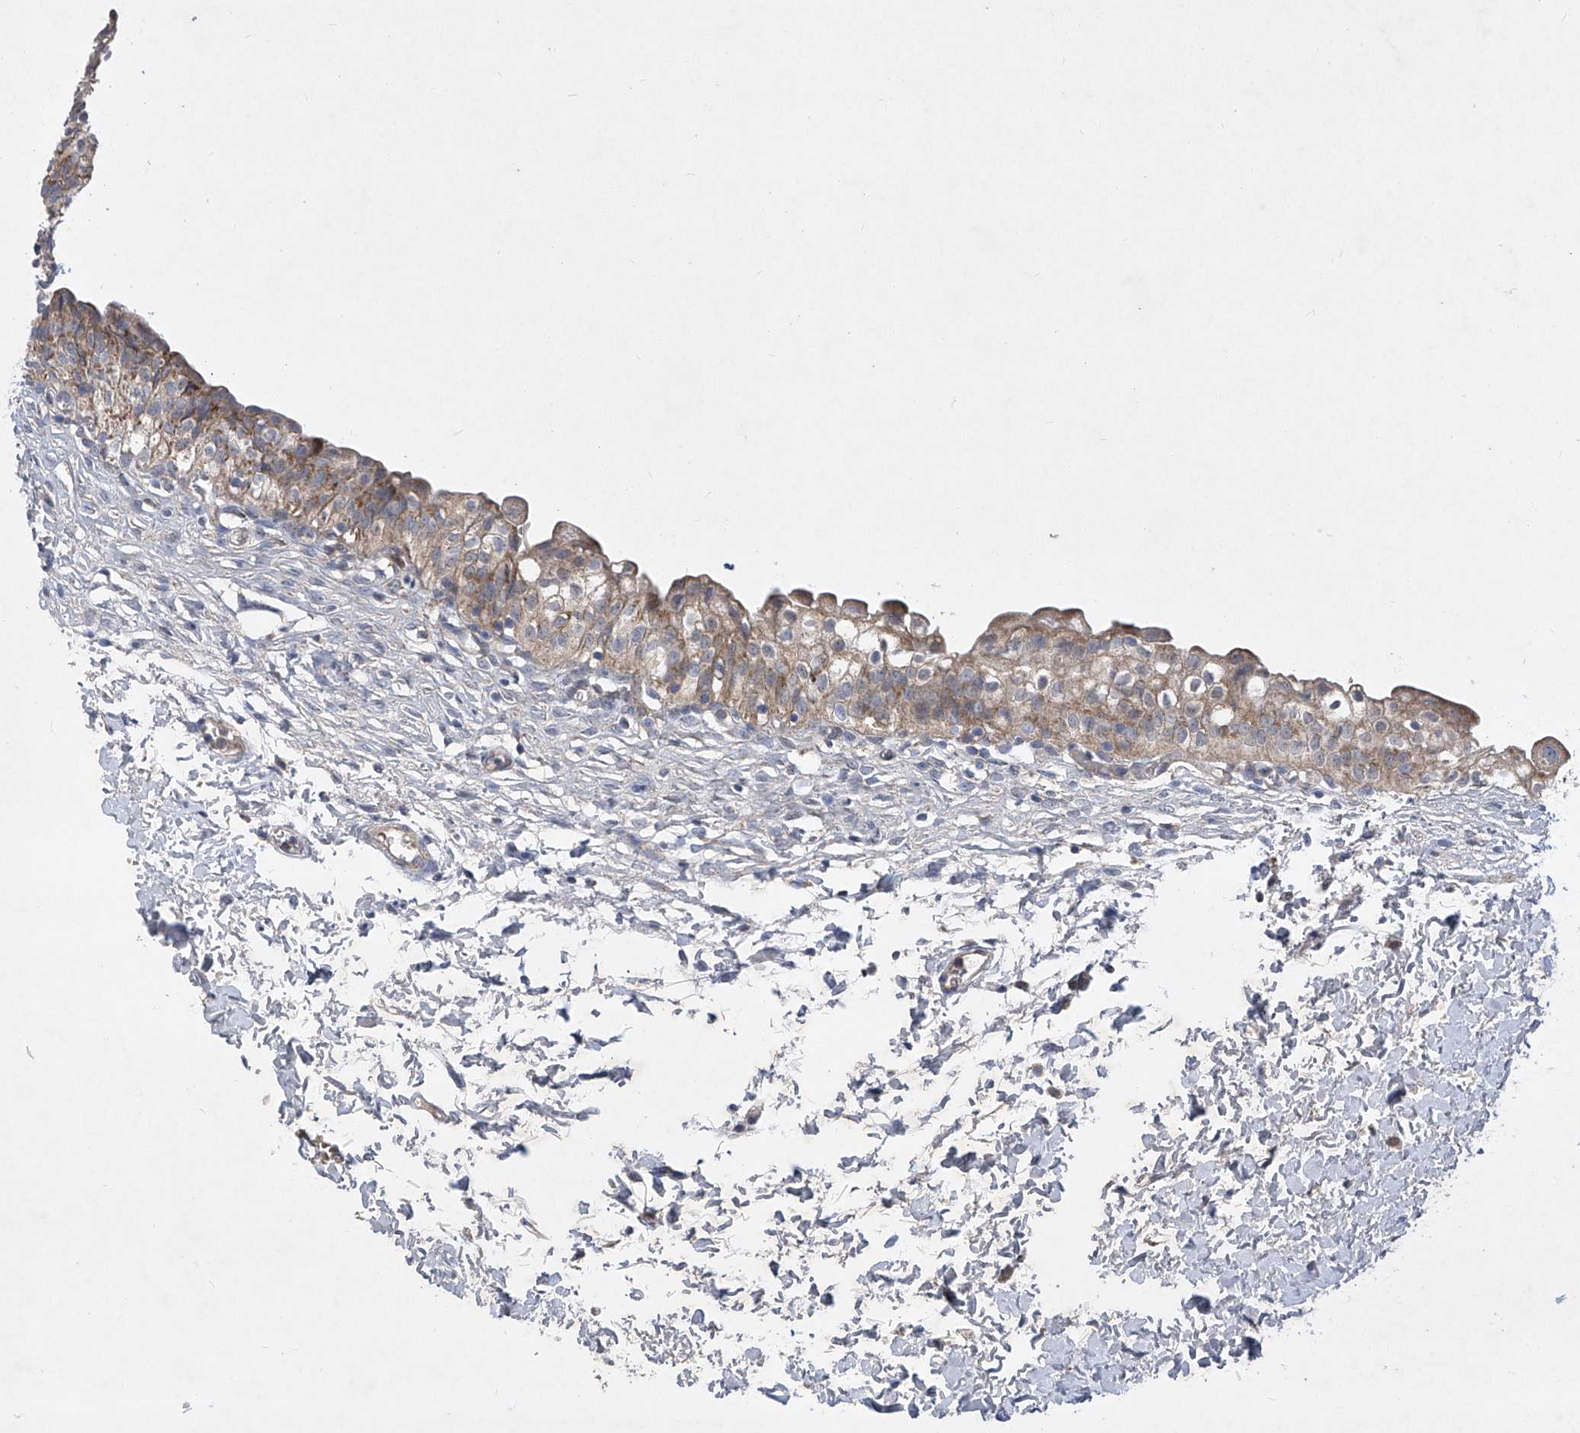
{"staining": {"intensity": "weak", "quantity": ">75%", "location": "cytoplasmic/membranous"}, "tissue": "urinary bladder", "cell_type": "Urothelial cells", "image_type": "normal", "snomed": [{"axis": "morphology", "description": "Normal tissue, NOS"}, {"axis": "topography", "description": "Urinary bladder"}], "caption": "Urothelial cells exhibit low levels of weak cytoplasmic/membranous staining in about >75% of cells in unremarkable urinary bladder. (DAB = brown stain, brightfield microscopy at high magnification).", "gene": "COQ3", "patient": {"sex": "male", "age": 55}}